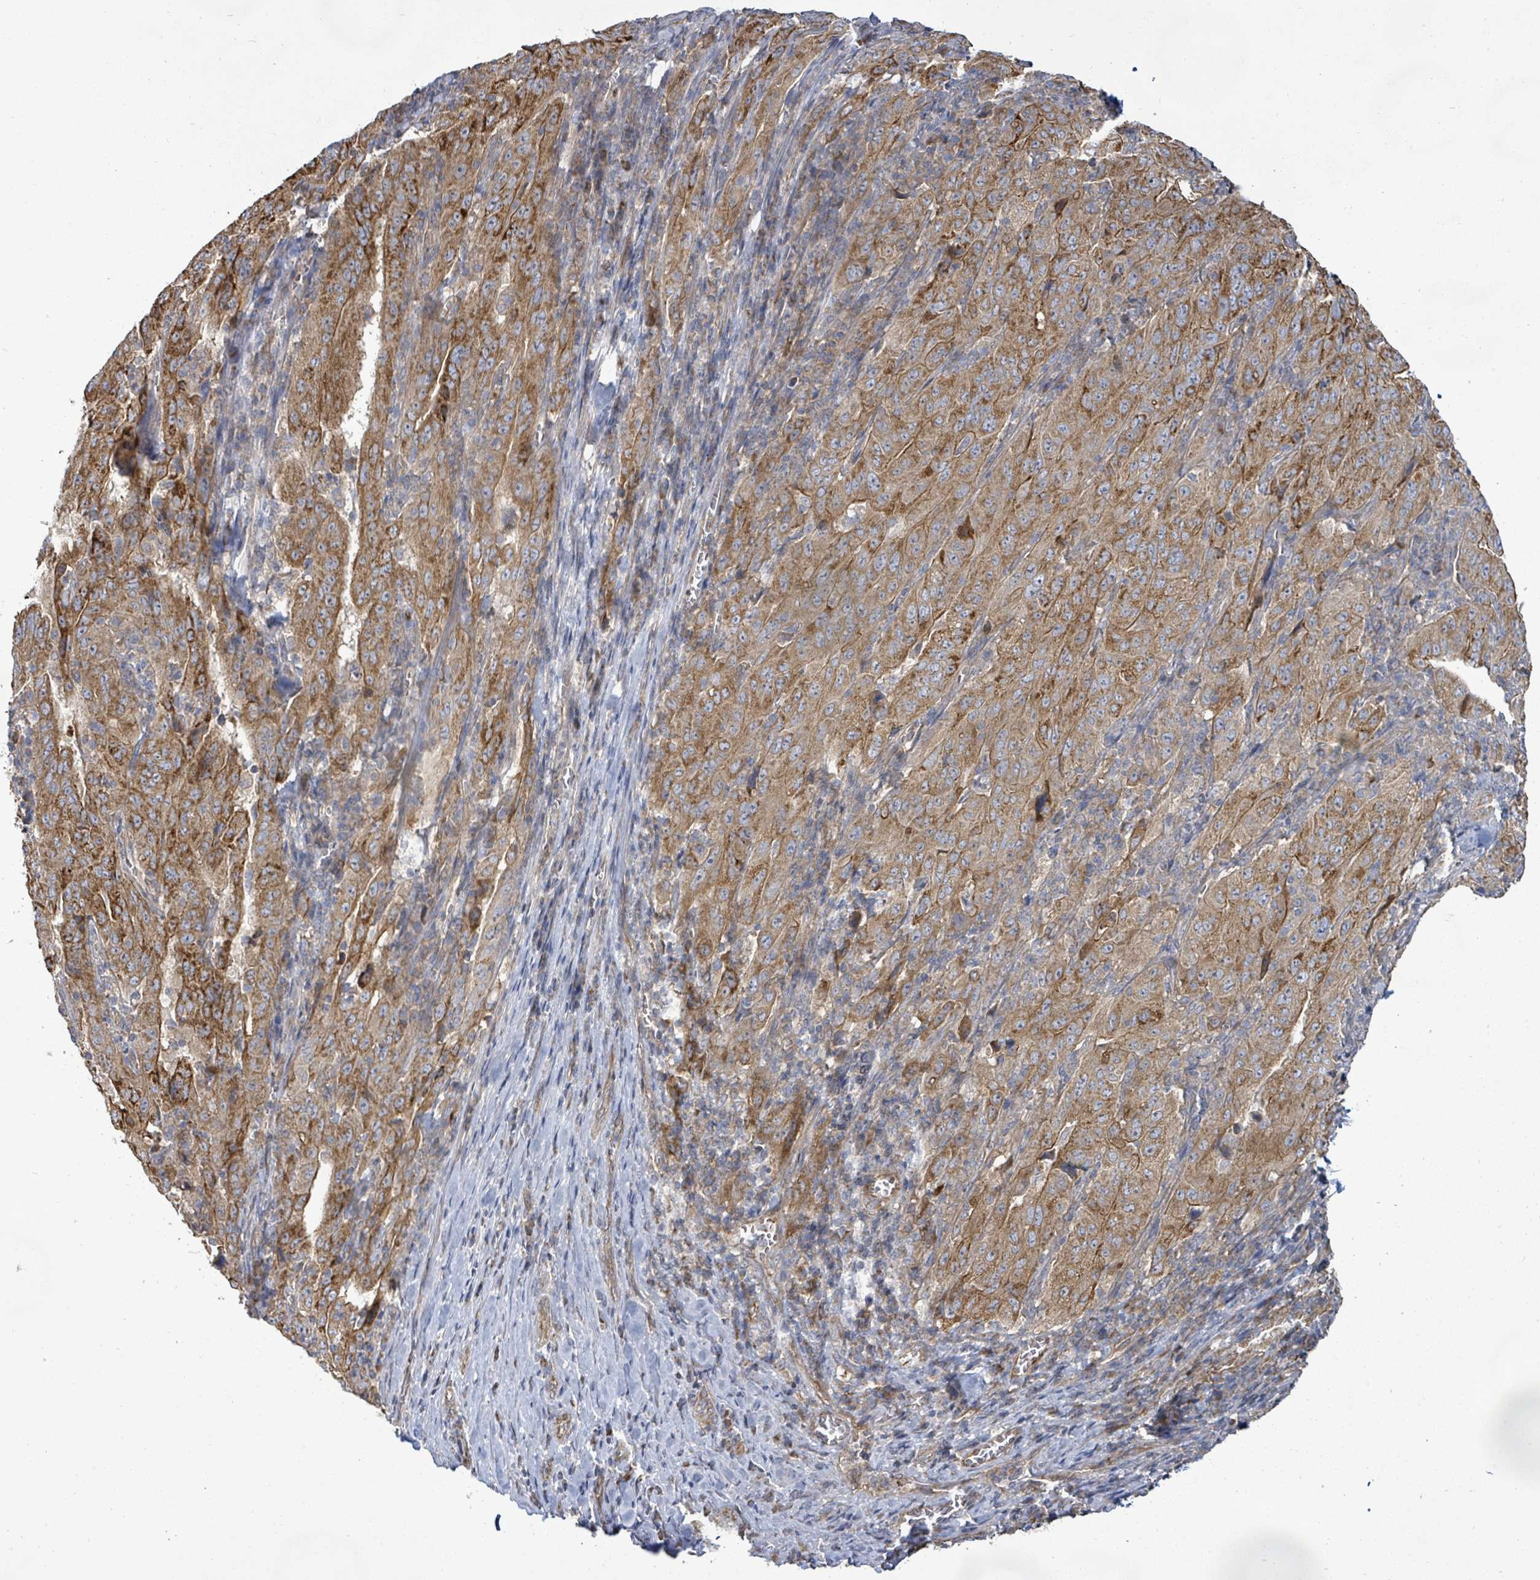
{"staining": {"intensity": "strong", "quantity": ">75%", "location": "cytoplasmic/membranous"}, "tissue": "pancreatic cancer", "cell_type": "Tumor cells", "image_type": "cancer", "snomed": [{"axis": "morphology", "description": "Adenocarcinoma, NOS"}, {"axis": "topography", "description": "Pancreas"}], "caption": "IHC of human pancreatic cancer reveals high levels of strong cytoplasmic/membranous staining in approximately >75% of tumor cells. Immunohistochemistry (ihc) stains the protein of interest in brown and the nuclei are stained blue.", "gene": "KBTBD11", "patient": {"sex": "male", "age": 63}}